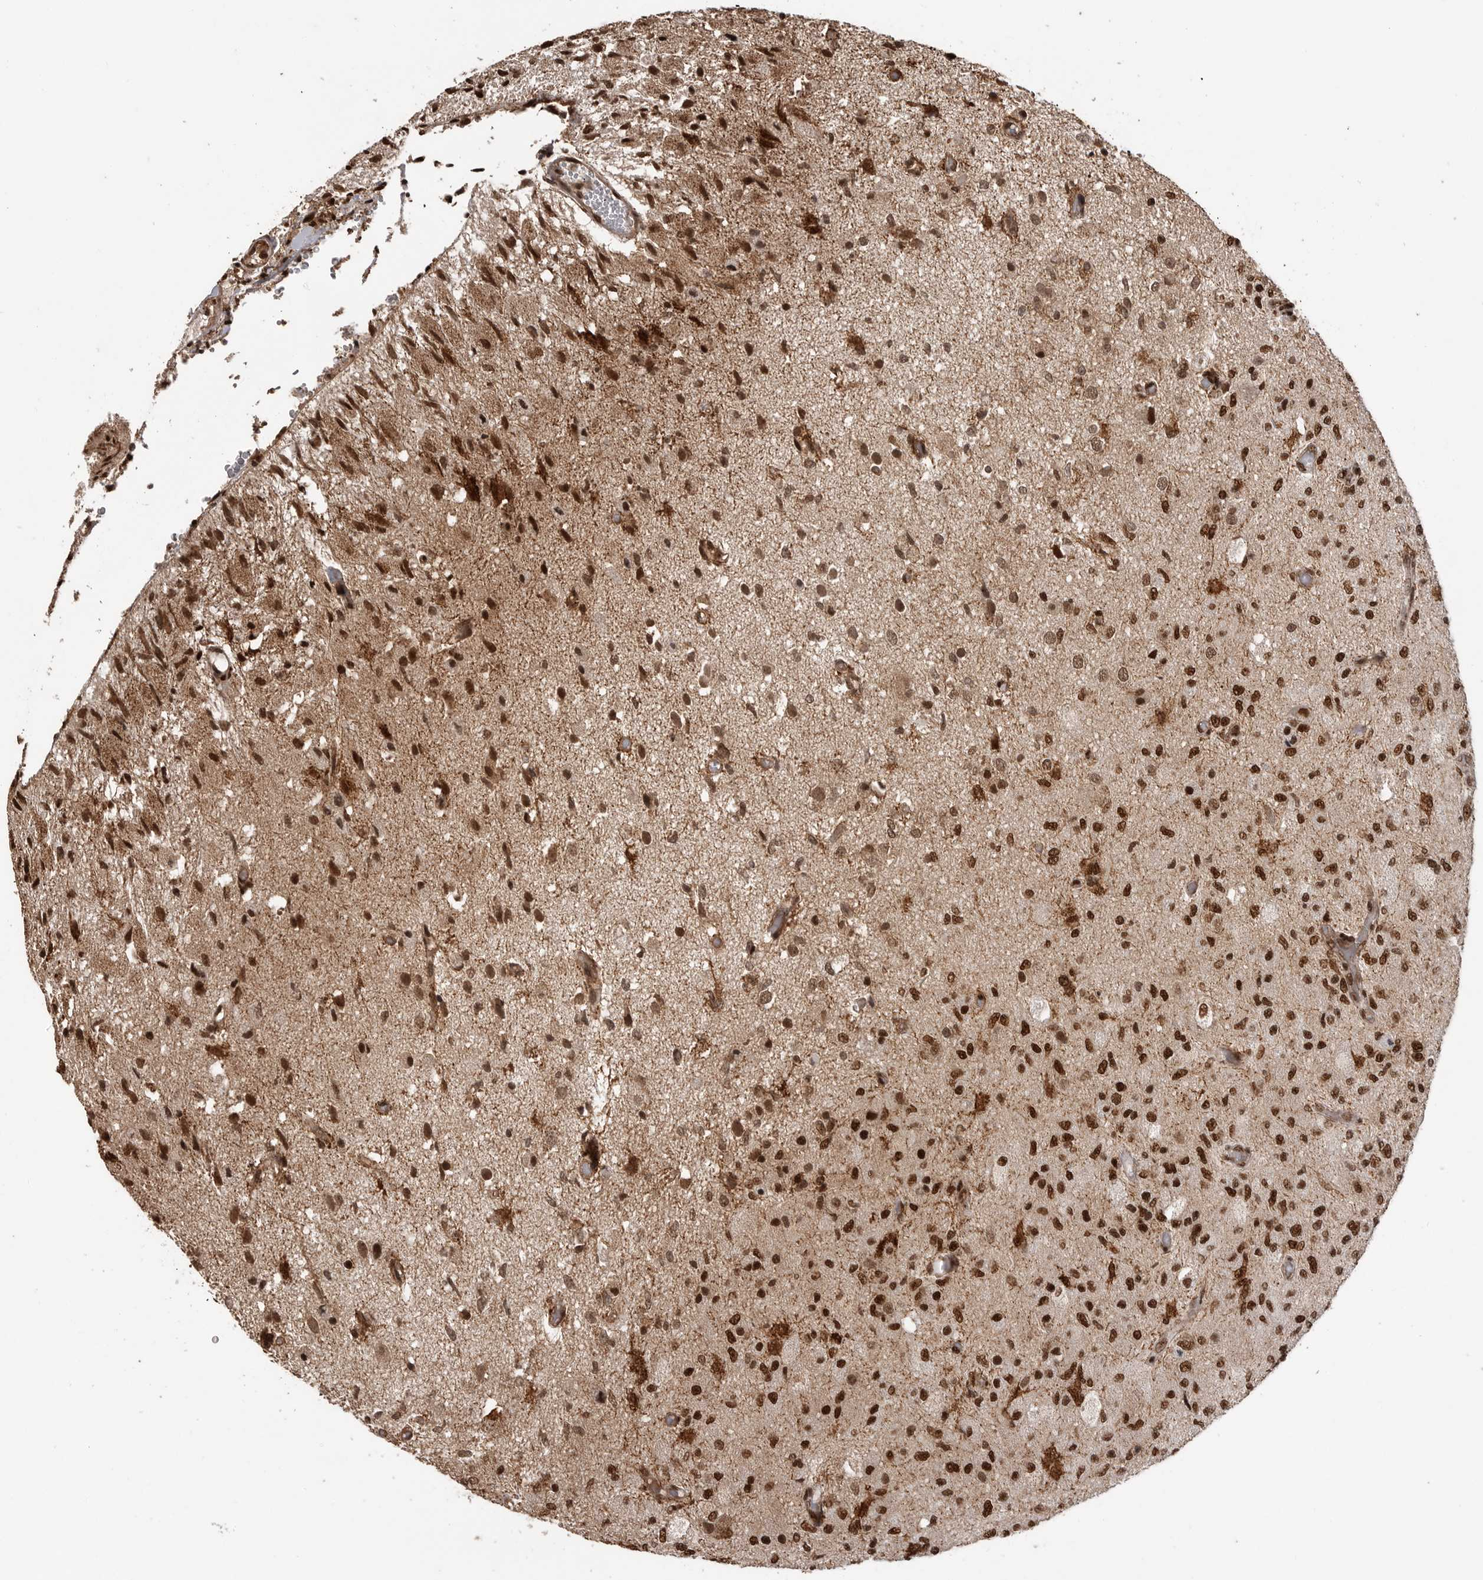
{"staining": {"intensity": "strong", "quantity": ">75%", "location": "nuclear"}, "tissue": "glioma", "cell_type": "Tumor cells", "image_type": "cancer", "snomed": [{"axis": "morphology", "description": "Normal tissue, NOS"}, {"axis": "morphology", "description": "Glioma, malignant, High grade"}, {"axis": "topography", "description": "Cerebral cortex"}], "caption": "Glioma stained with a brown dye reveals strong nuclear positive expression in about >75% of tumor cells.", "gene": "PPP1R8", "patient": {"sex": "male", "age": 77}}